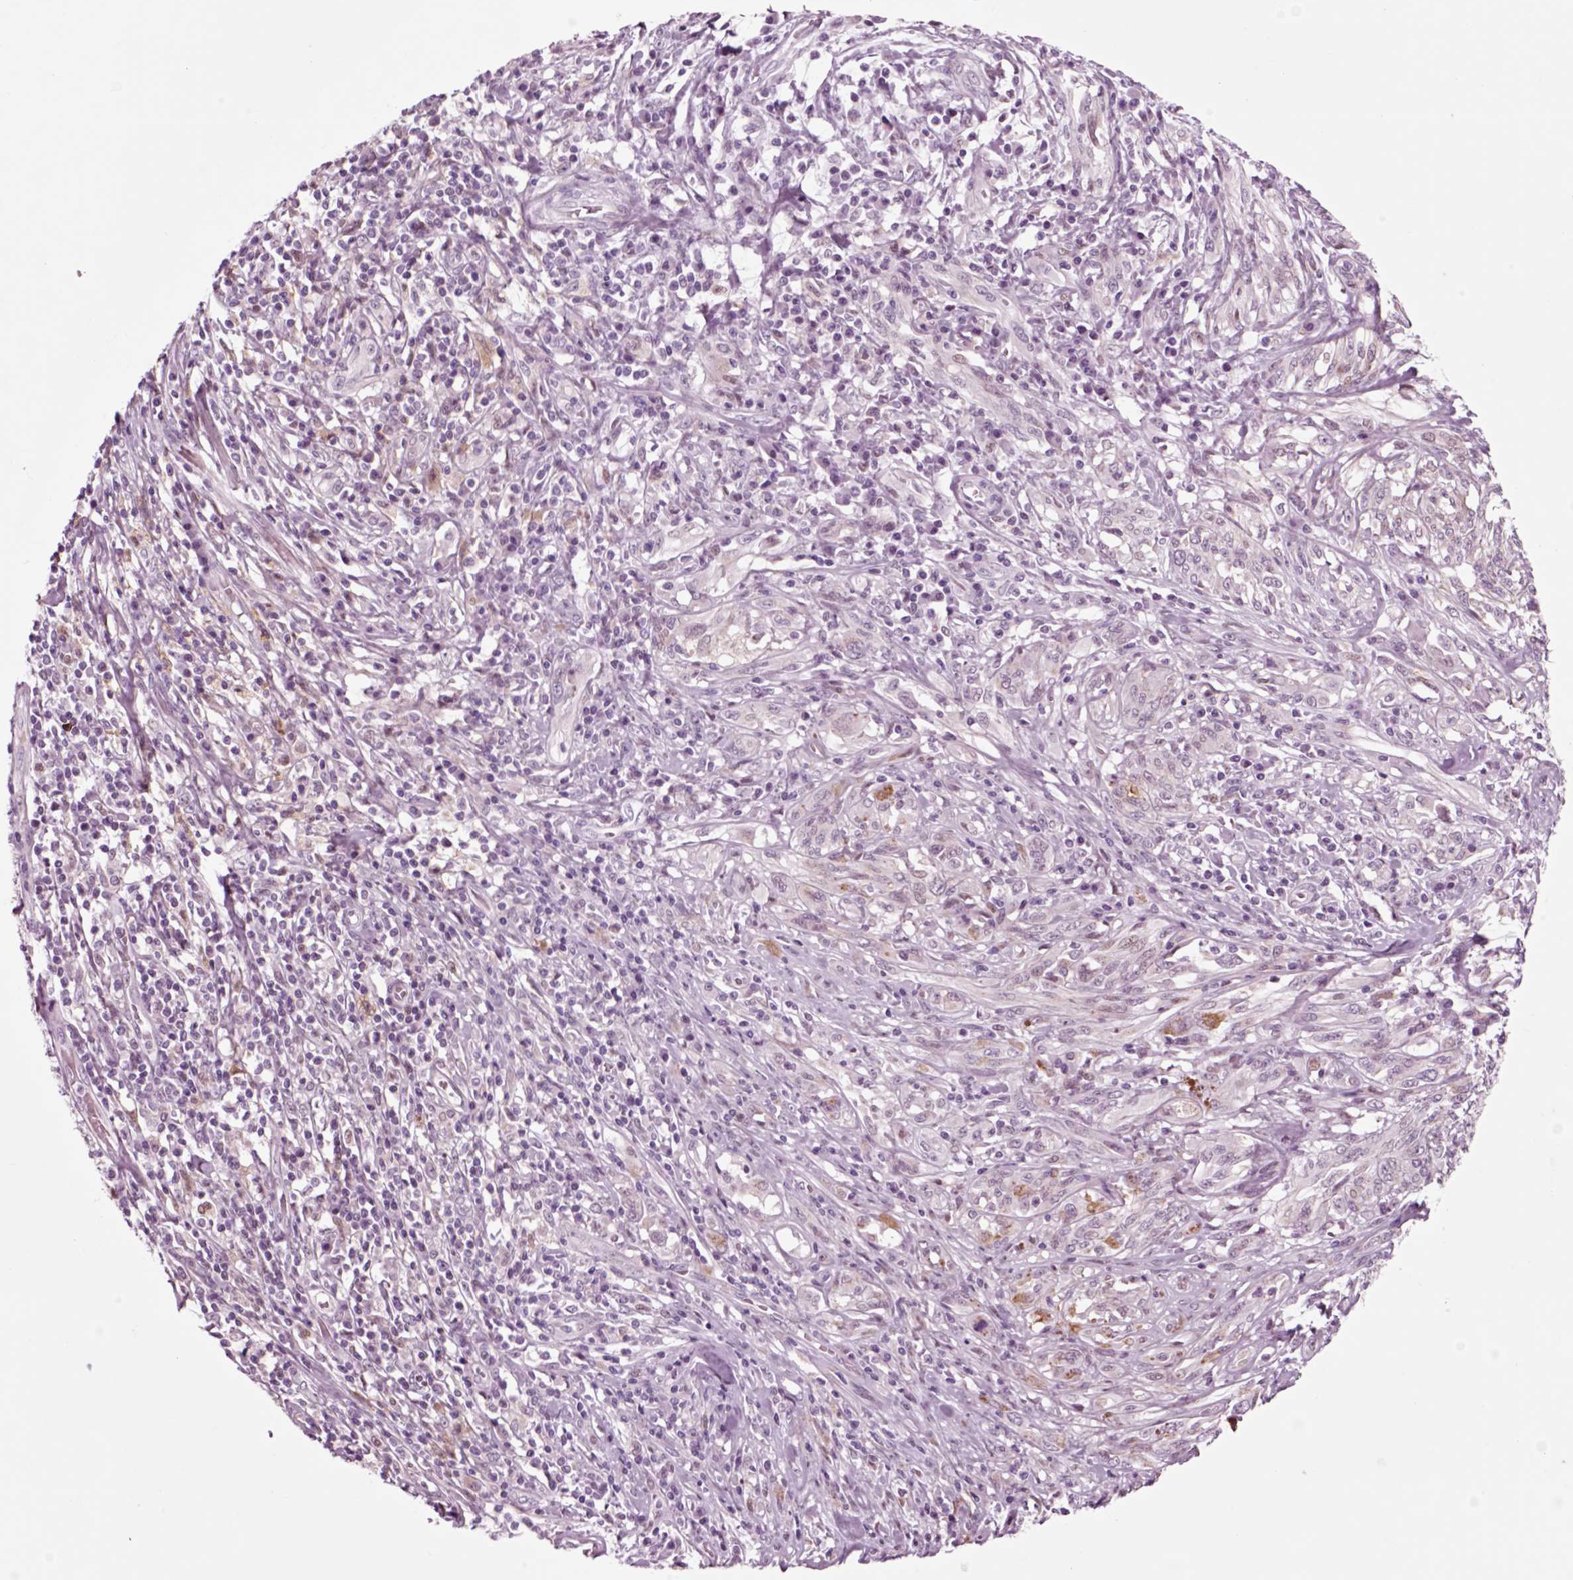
{"staining": {"intensity": "negative", "quantity": "none", "location": "none"}, "tissue": "melanoma", "cell_type": "Tumor cells", "image_type": "cancer", "snomed": [{"axis": "morphology", "description": "Malignant melanoma, NOS"}, {"axis": "topography", "description": "Skin"}], "caption": "The image exhibits no significant positivity in tumor cells of melanoma.", "gene": "CHGB", "patient": {"sex": "female", "age": 91}}